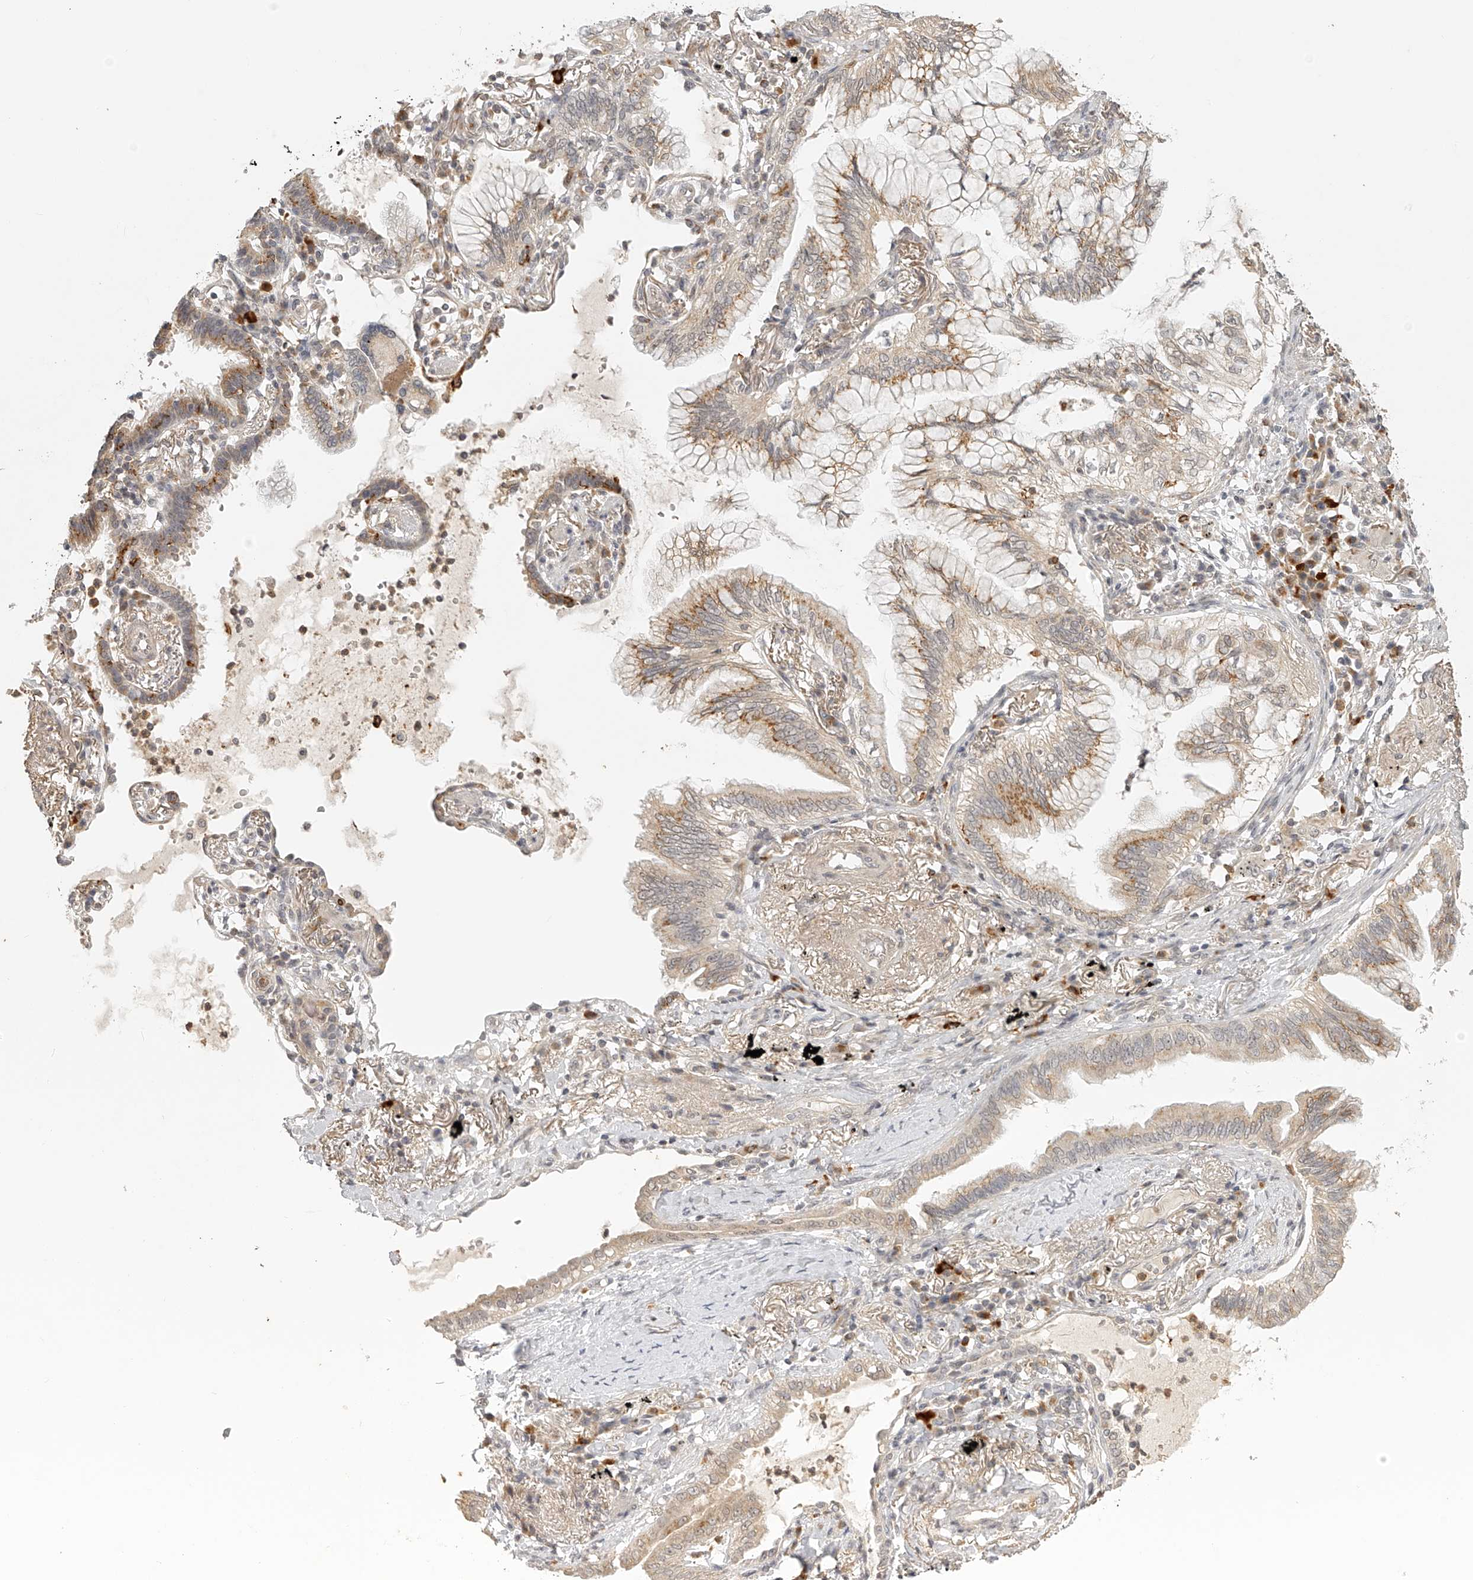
{"staining": {"intensity": "moderate", "quantity": "25%-75%", "location": "cytoplasmic/membranous"}, "tissue": "lung cancer", "cell_type": "Tumor cells", "image_type": "cancer", "snomed": [{"axis": "morphology", "description": "Adenocarcinoma, NOS"}, {"axis": "topography", "description": "Lung"}], "caption": "Lung cancer (adenocarcinoma) tissue demonstrates moderate cytoplasmic/membranous staining in approximately 25%-75% of tumor cells", "gene": "BCL2L11", "patient": {"sex": "female", "age": 70}}